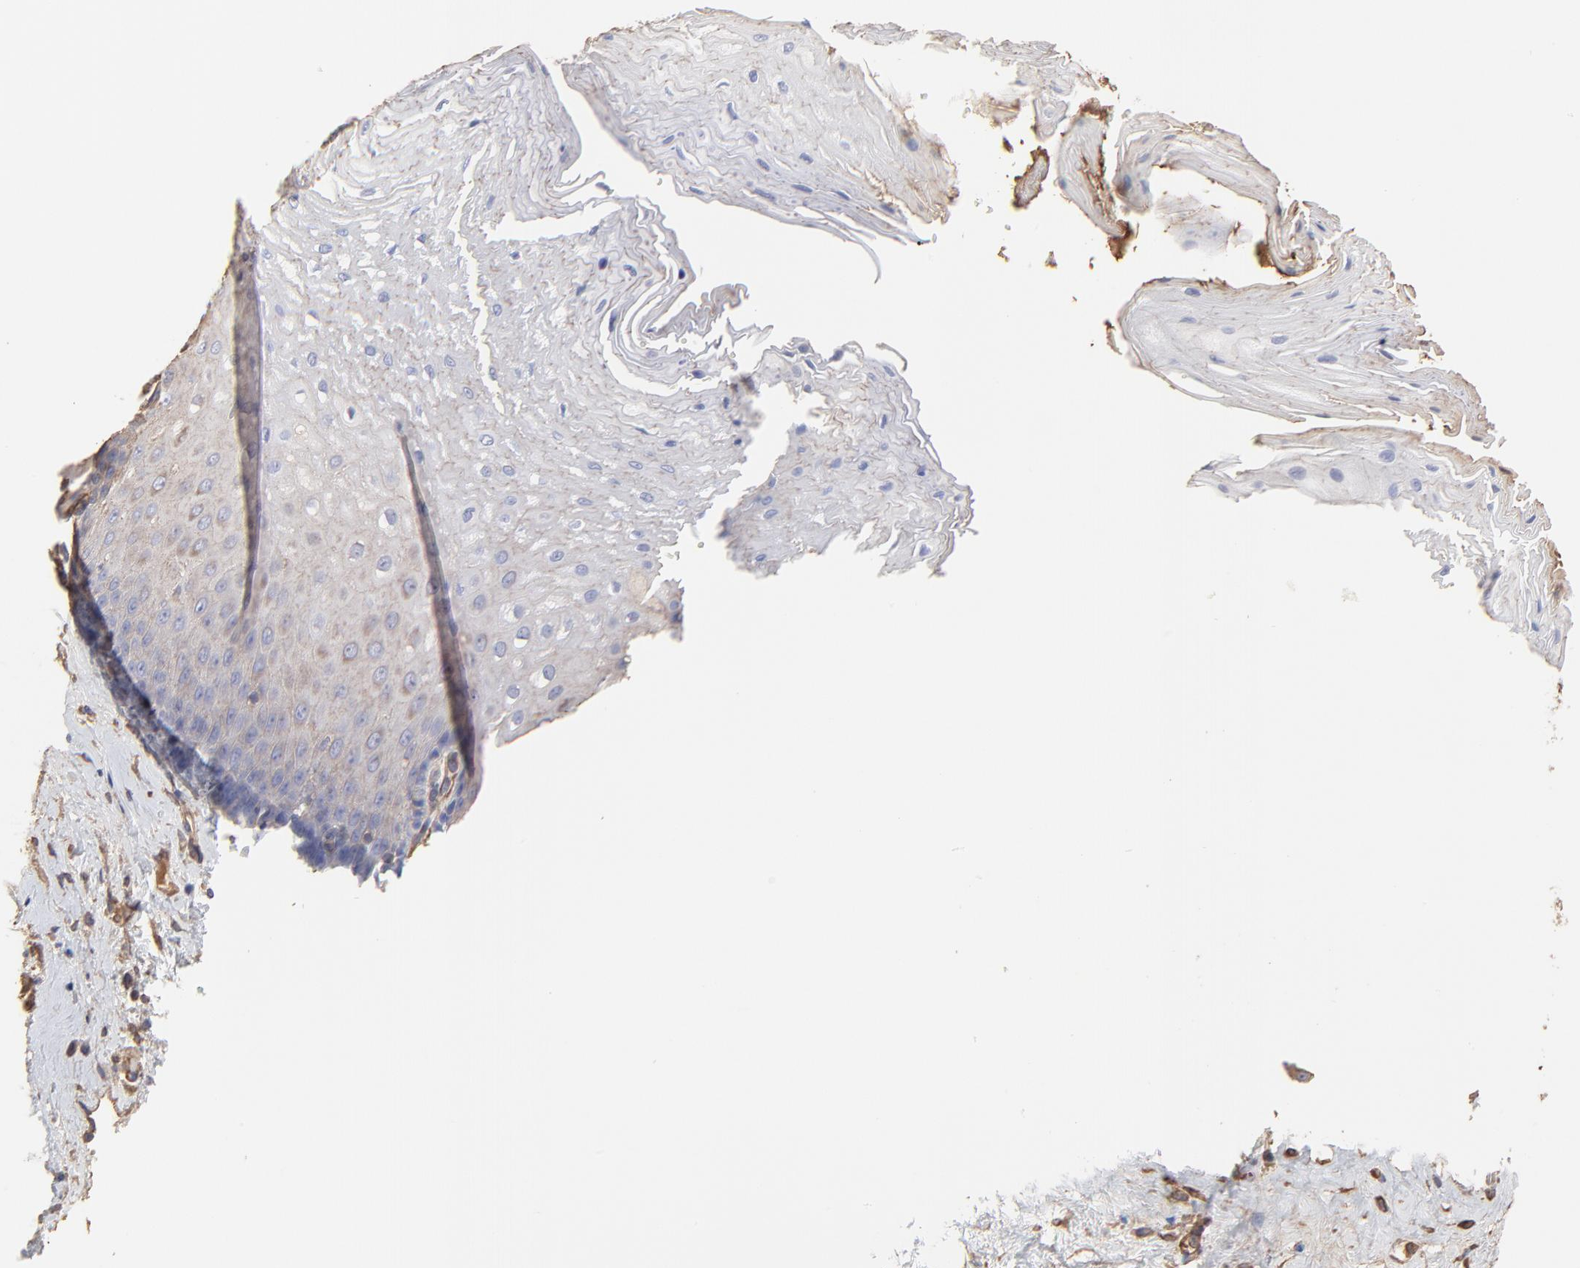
{"staining": {"intensity": "weak", "quantity": "25%-75%", "location": "cytoplasmic/membranous"}, "tissue": "esophagus", "cell_type": "Squamous epithelial cells", "image_type": "normal", "snomed": [{"axis": "morphology", "description": "Normal tissue, NOS"}, {"axis": "topography", "description": "Esophagus"}], "caption": "A brown stain shows weak cytoplasmic/membranous expression of a protein in squamous epithelial cells of unremarkable esophagus. The protein of interest is shown in brown color, while the nuclei are stained blue.", "gene": "LRCH2", "patient": {"sex": "male", "age": 62}}